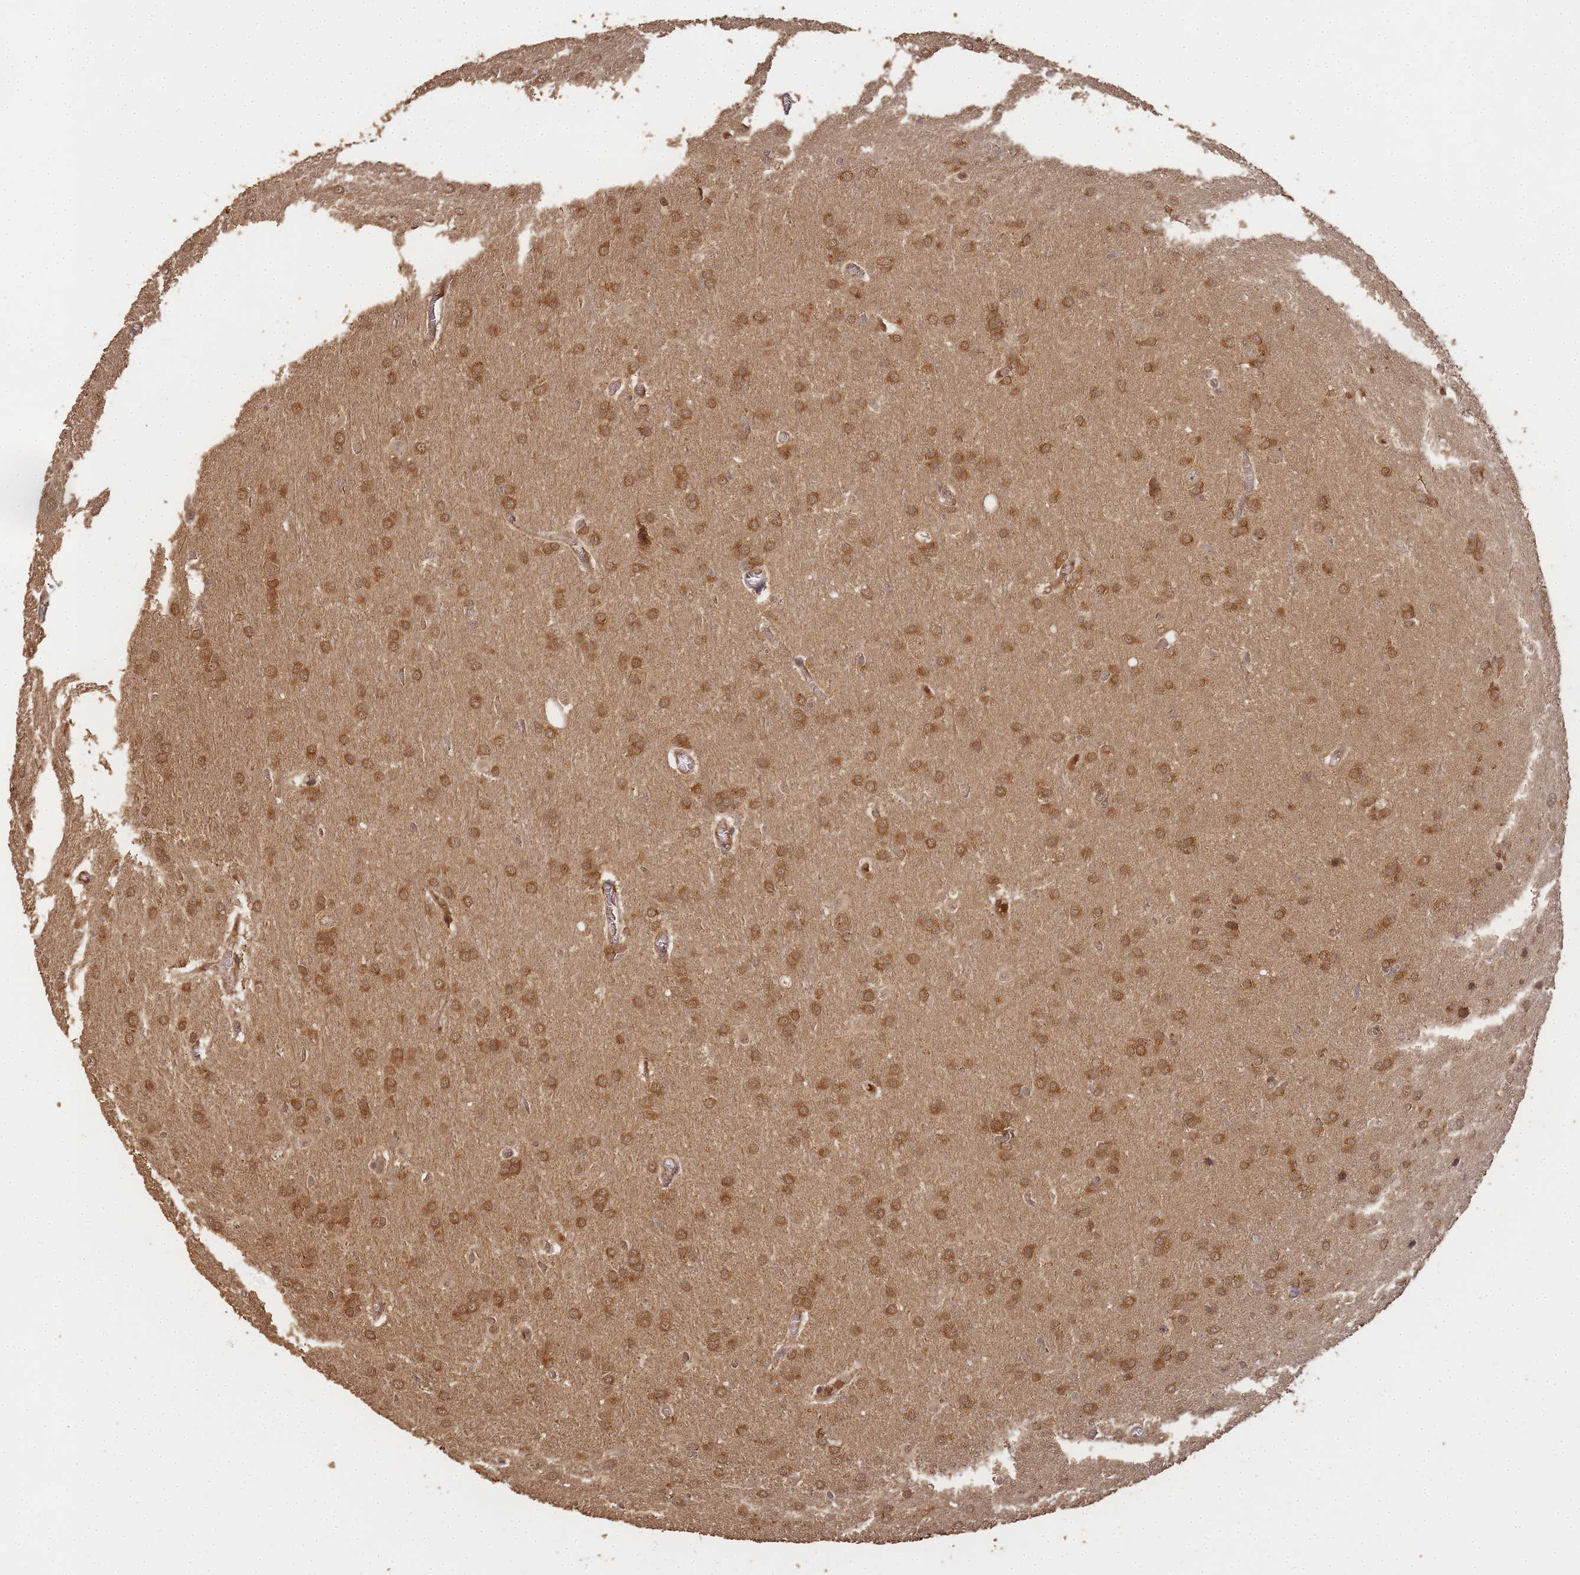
{"staining": {"intensity": "moderate", "quantity": ">75%", "location": "cytoplasmic/membranous,nuclear"}, "tissue": "glioma", "cell_type": "Tumor cells", "image_type": "cancer", "snomed": [{"axis": "morphology", "description": "Glioma, malignant, Low grade"}, {"axis": "topography", "description": "Brain"}], "caption": "Immunohistochemistry (DAB) staining of malignant glioma (low-grade) exhibits moderate cytoplasmic/membranous and nuclear protein staining in approximately >75% of tumor cells.", "gene": "ALKBH1", "patient": {"sex": "female", "age": 32}}